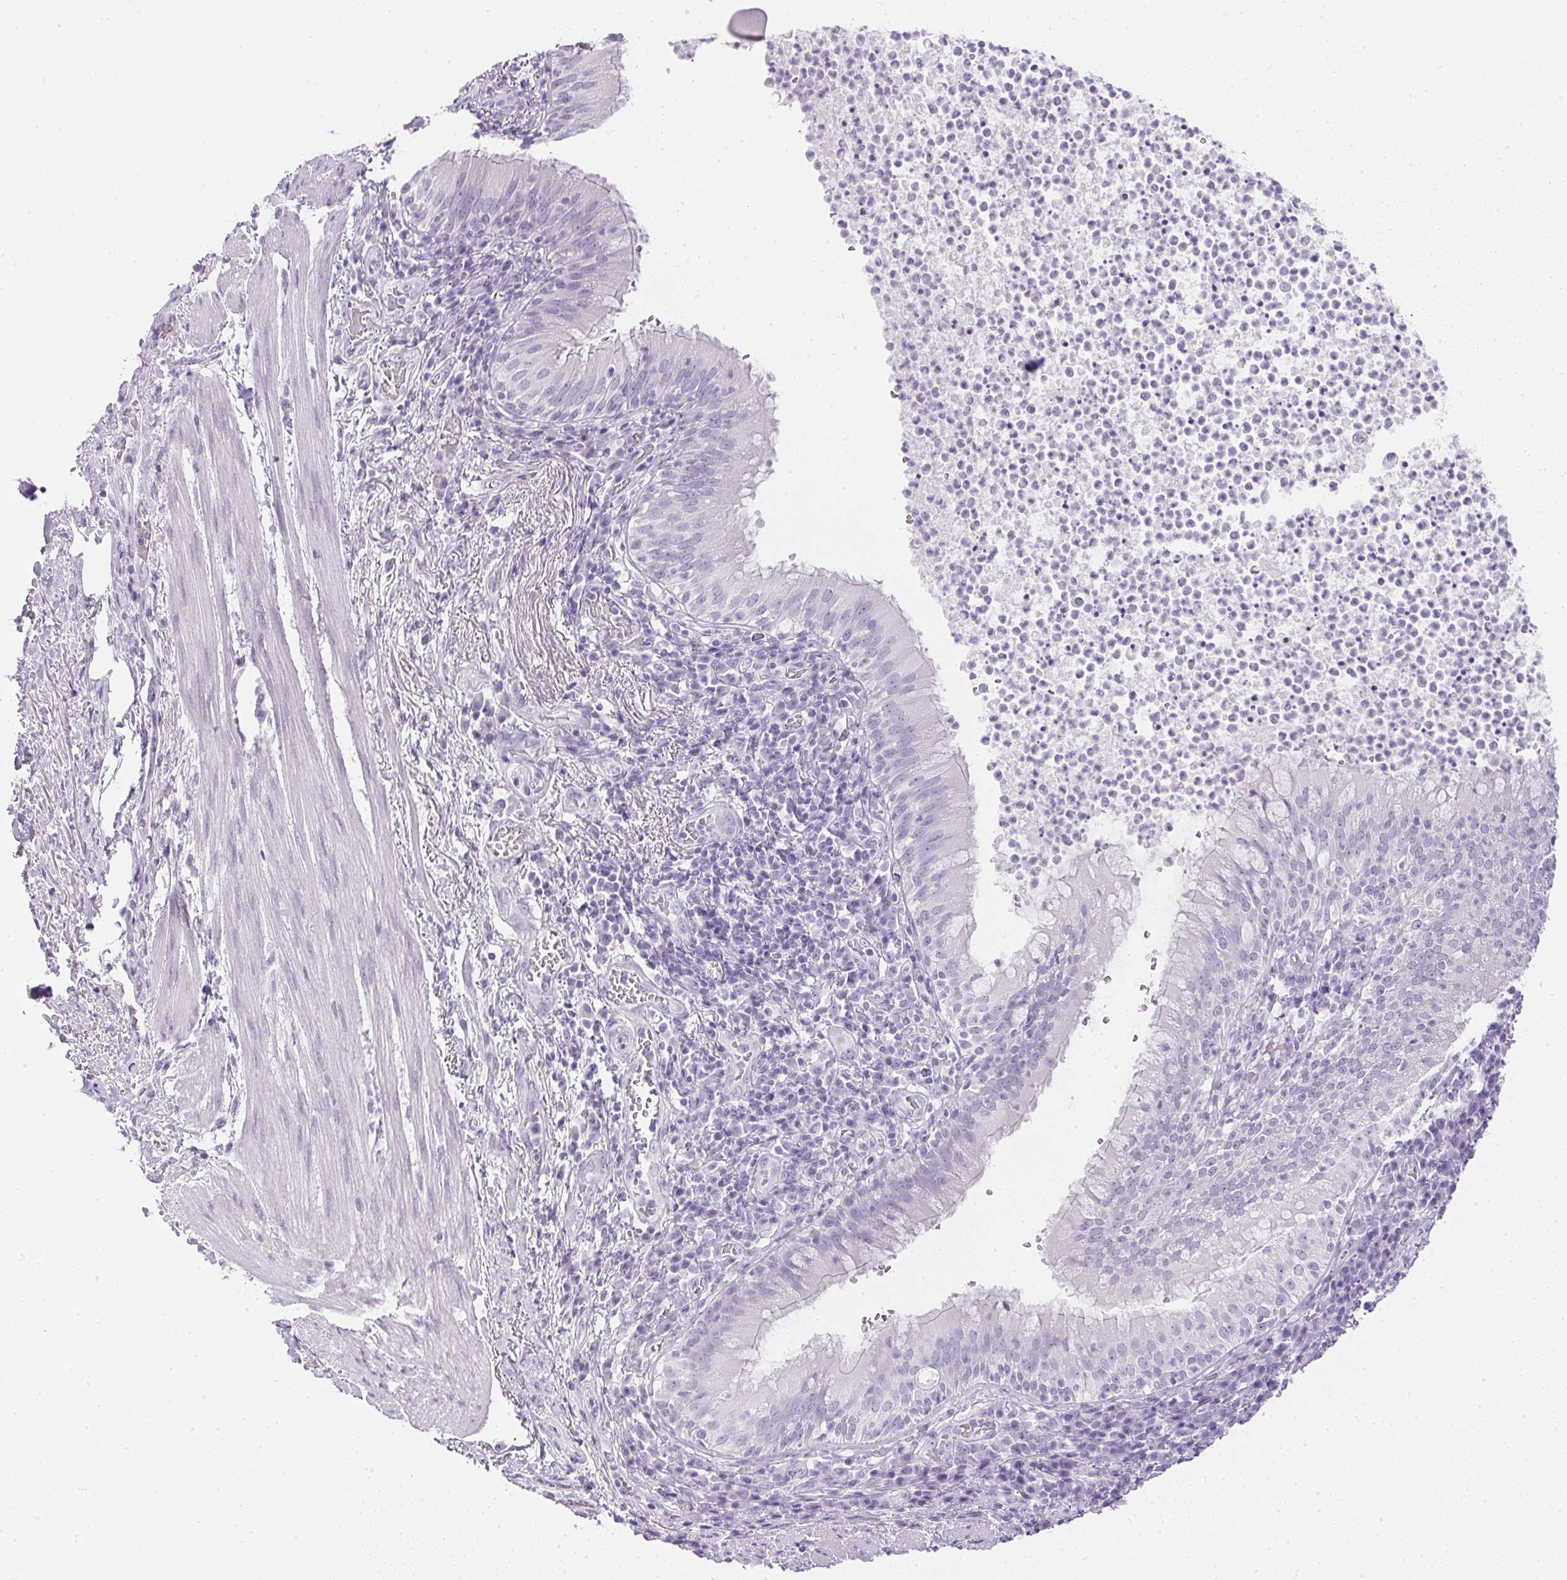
{"staining": {"intensity": "negative", "quantity": "none", "location": "none"}, "tissue": "bronchus", "cell_type": "Respiratory epithelial cells", "image_type": "normal", "snomed": [{"axis": "morphology", "description": "Normal tissue, NOS"}, {"axis": "topography", "description": "Lymph node"}, {"axis": "topography", "description": "Bronchus"}], "caption": "The photomicrograph displays no staining of respiratory epithelial cells in benign bronchus. The staining is performed using DAB brown chromogen with nuclei counter-stained in using hematoxylin.", "gene": "CPB1", "patient": {"sex": "male", "age": 56}}